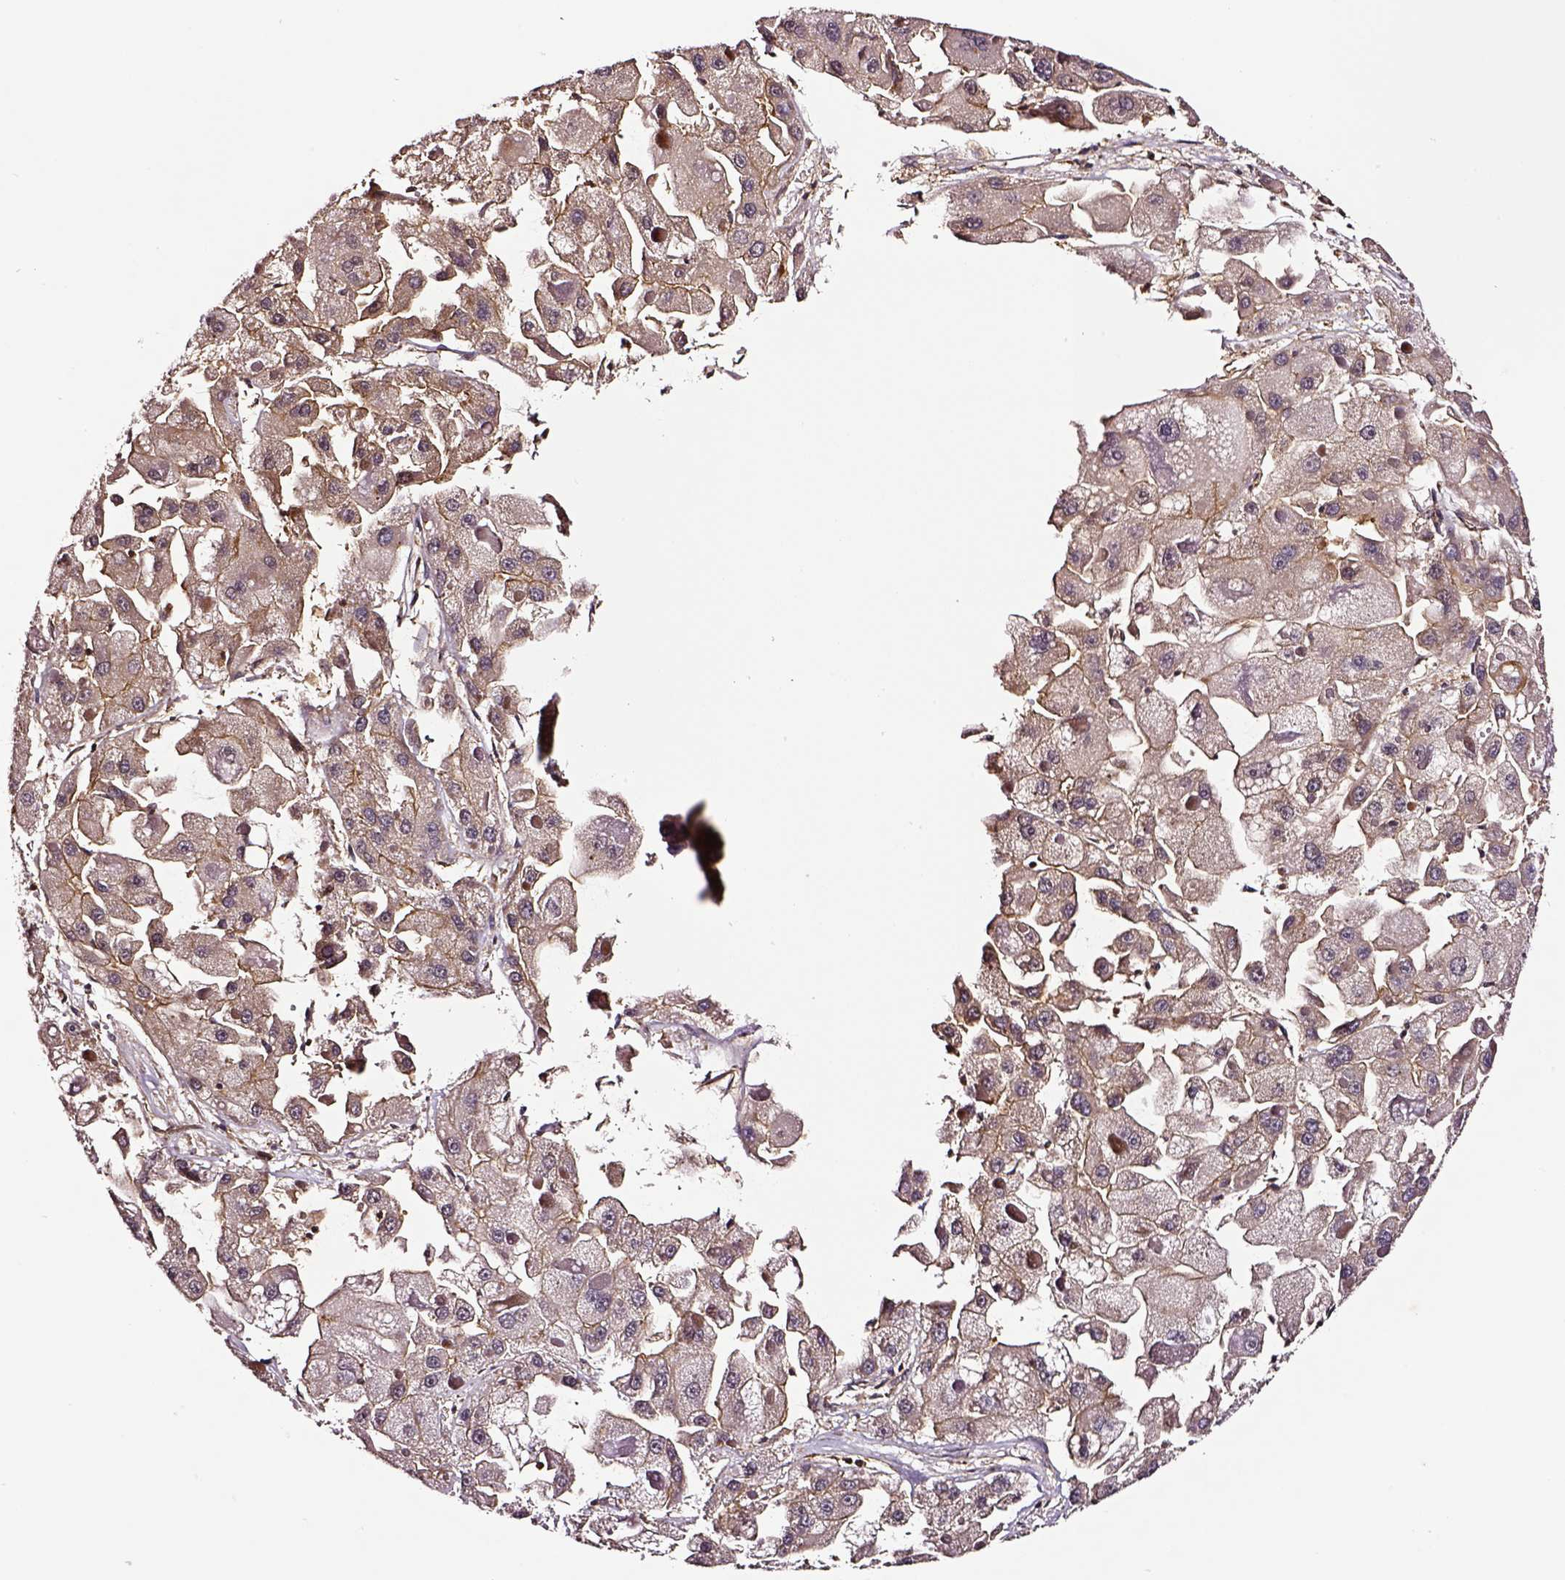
{"staining": {"intensity": "moderate", "quantity": "<25%", "location": "cytoplasmic/membranous"}, "tissue": "liver cancer", "cell_type": "Tumor cells", "image_type": "cancer", "snomed": [{"axis": "morphology", "description": "Carcinoma, Hepatocellular, NOS"}, {"axis": "topography", "description": "Liver"}], "caption": "Protein analysis of liver cancer (hepatocellular carcinoma) tissue shows moderate cytoplasmic/membranous staining in about <25% of tumor cells.", "gene": "RASSF5", "patient": {"sex": "female", "age": 73}}